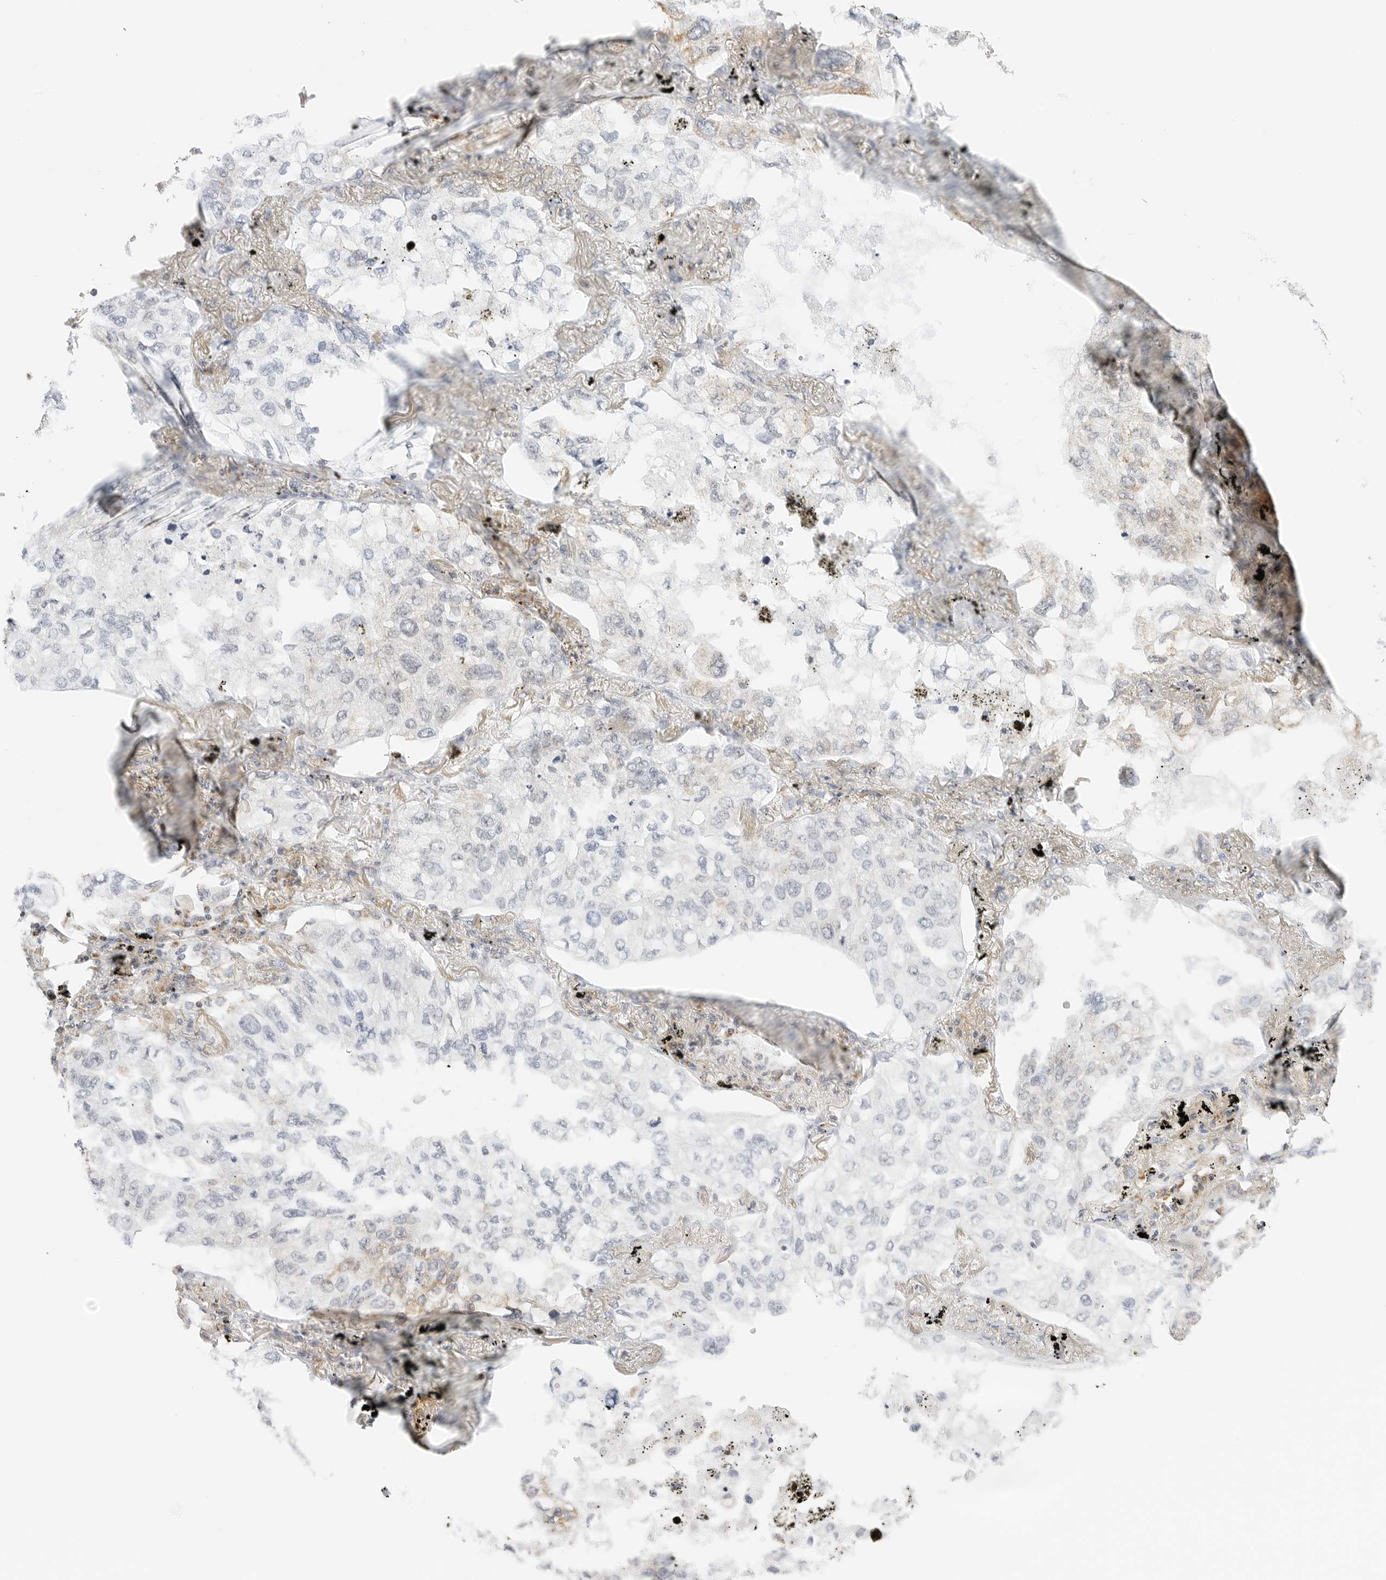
{"staining": {"intensity": "negative", "quantity": "none", "location": "none"}, "tissue": "lung cancer", "cell_type": "Tumor cells", "image_type": "cancer", "snomed": [{"axis": "morphology", "description": "Adenocarcinoma, NOS"}, {"axis": "topography", "description": "Lung"}], "caption": "Lung cancer (adenocarcinoma) stained for a protein using immunohistochemistry exhibits no staining tumor cells.", "gene": "GORAB", "patient": {"sex": "male", "age": 65}}